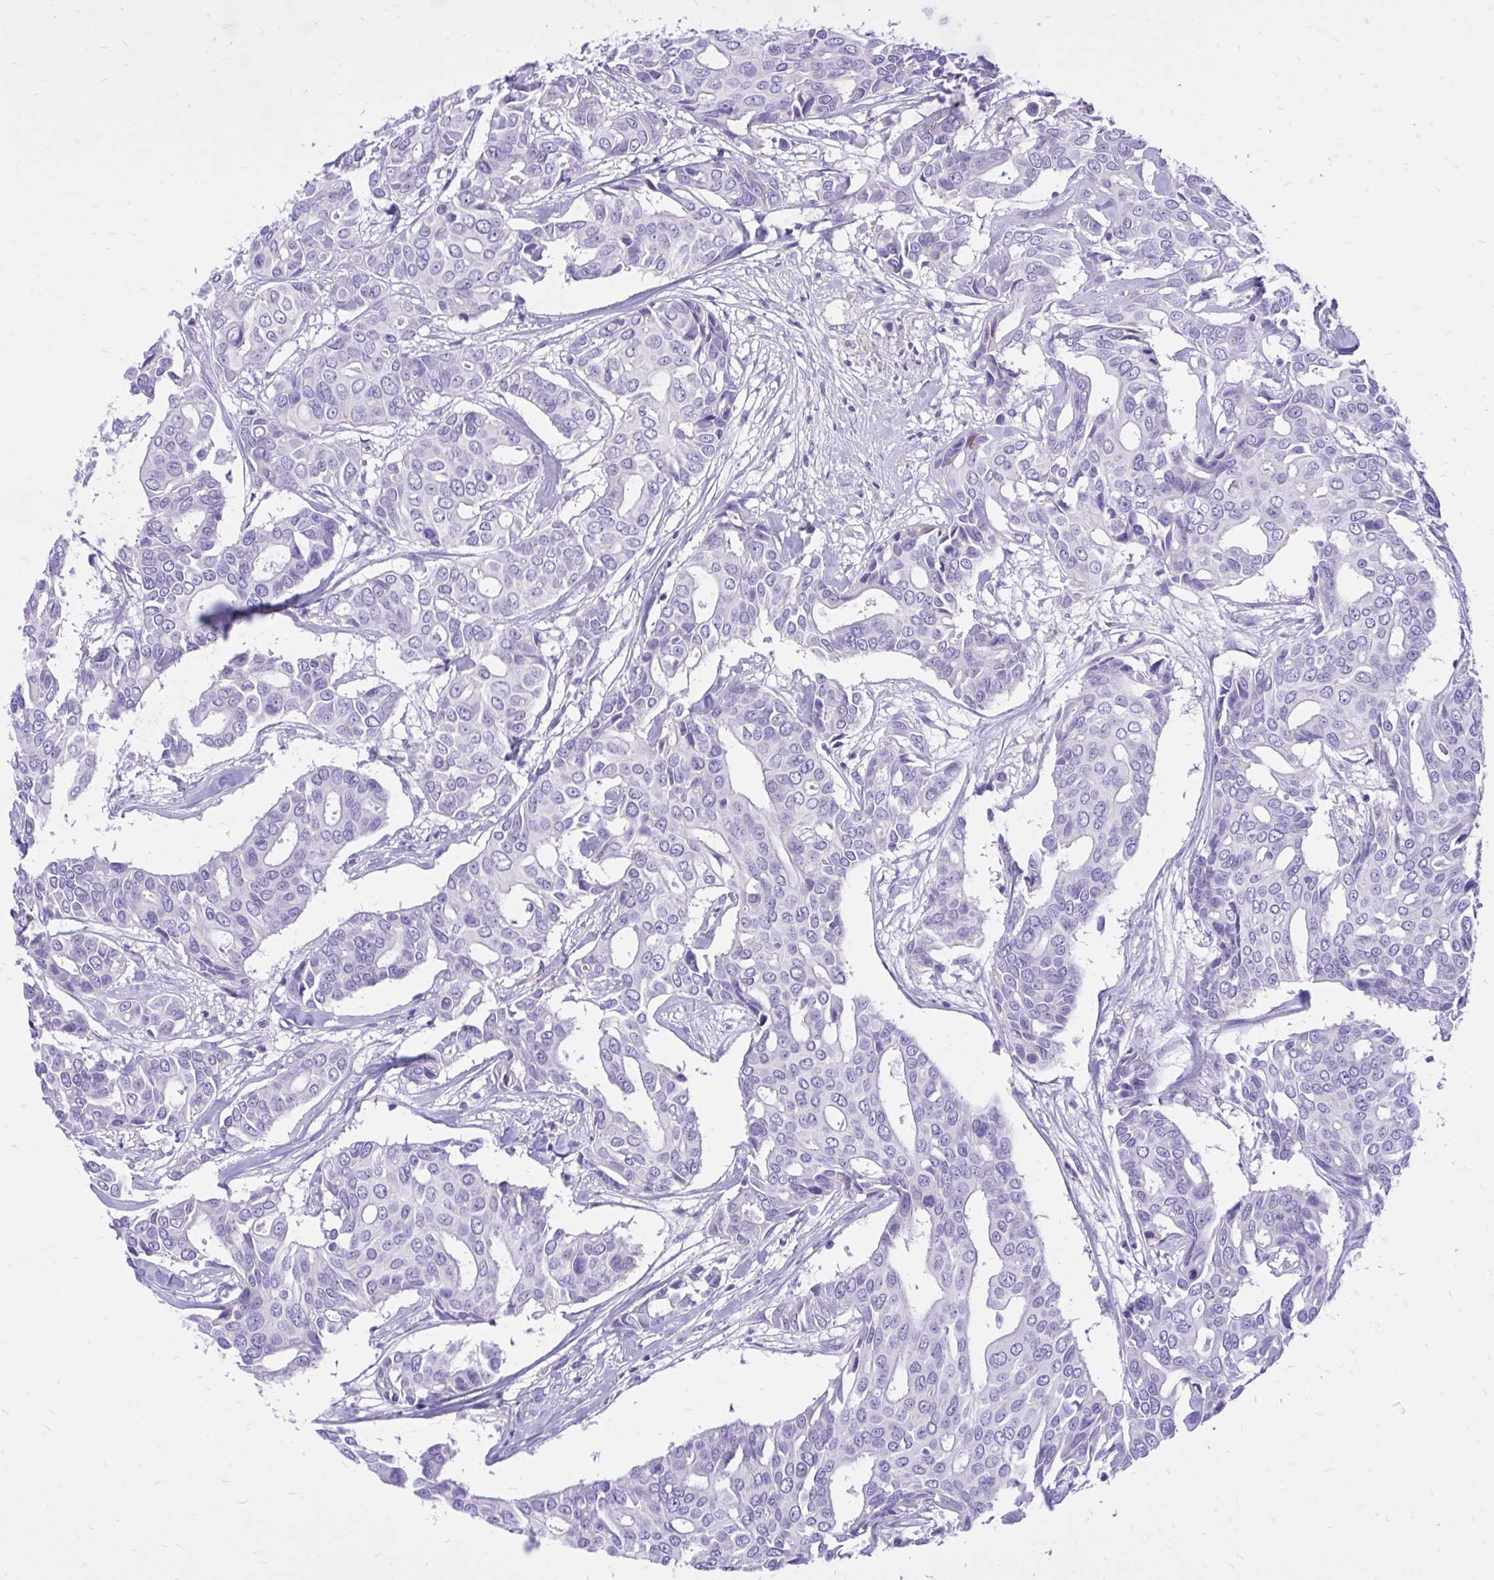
{"staining": {"intensity": "negative", "quantity": "none", "location": "none"}, "tissue": "breast cancer", "cell_type": "Tumor cells", "image_type": "cancer", "snomed": [{"axis": "morphology", "description": "Duct carcinoma"}, {"axis": "topography", "description": "Breast"}], "caption": "Tumor cells are negative for protein expression in human invasive ductal carcinoma (breast).", "gene": "MON1A", "patient": {"sex": "female", "age": 54}}